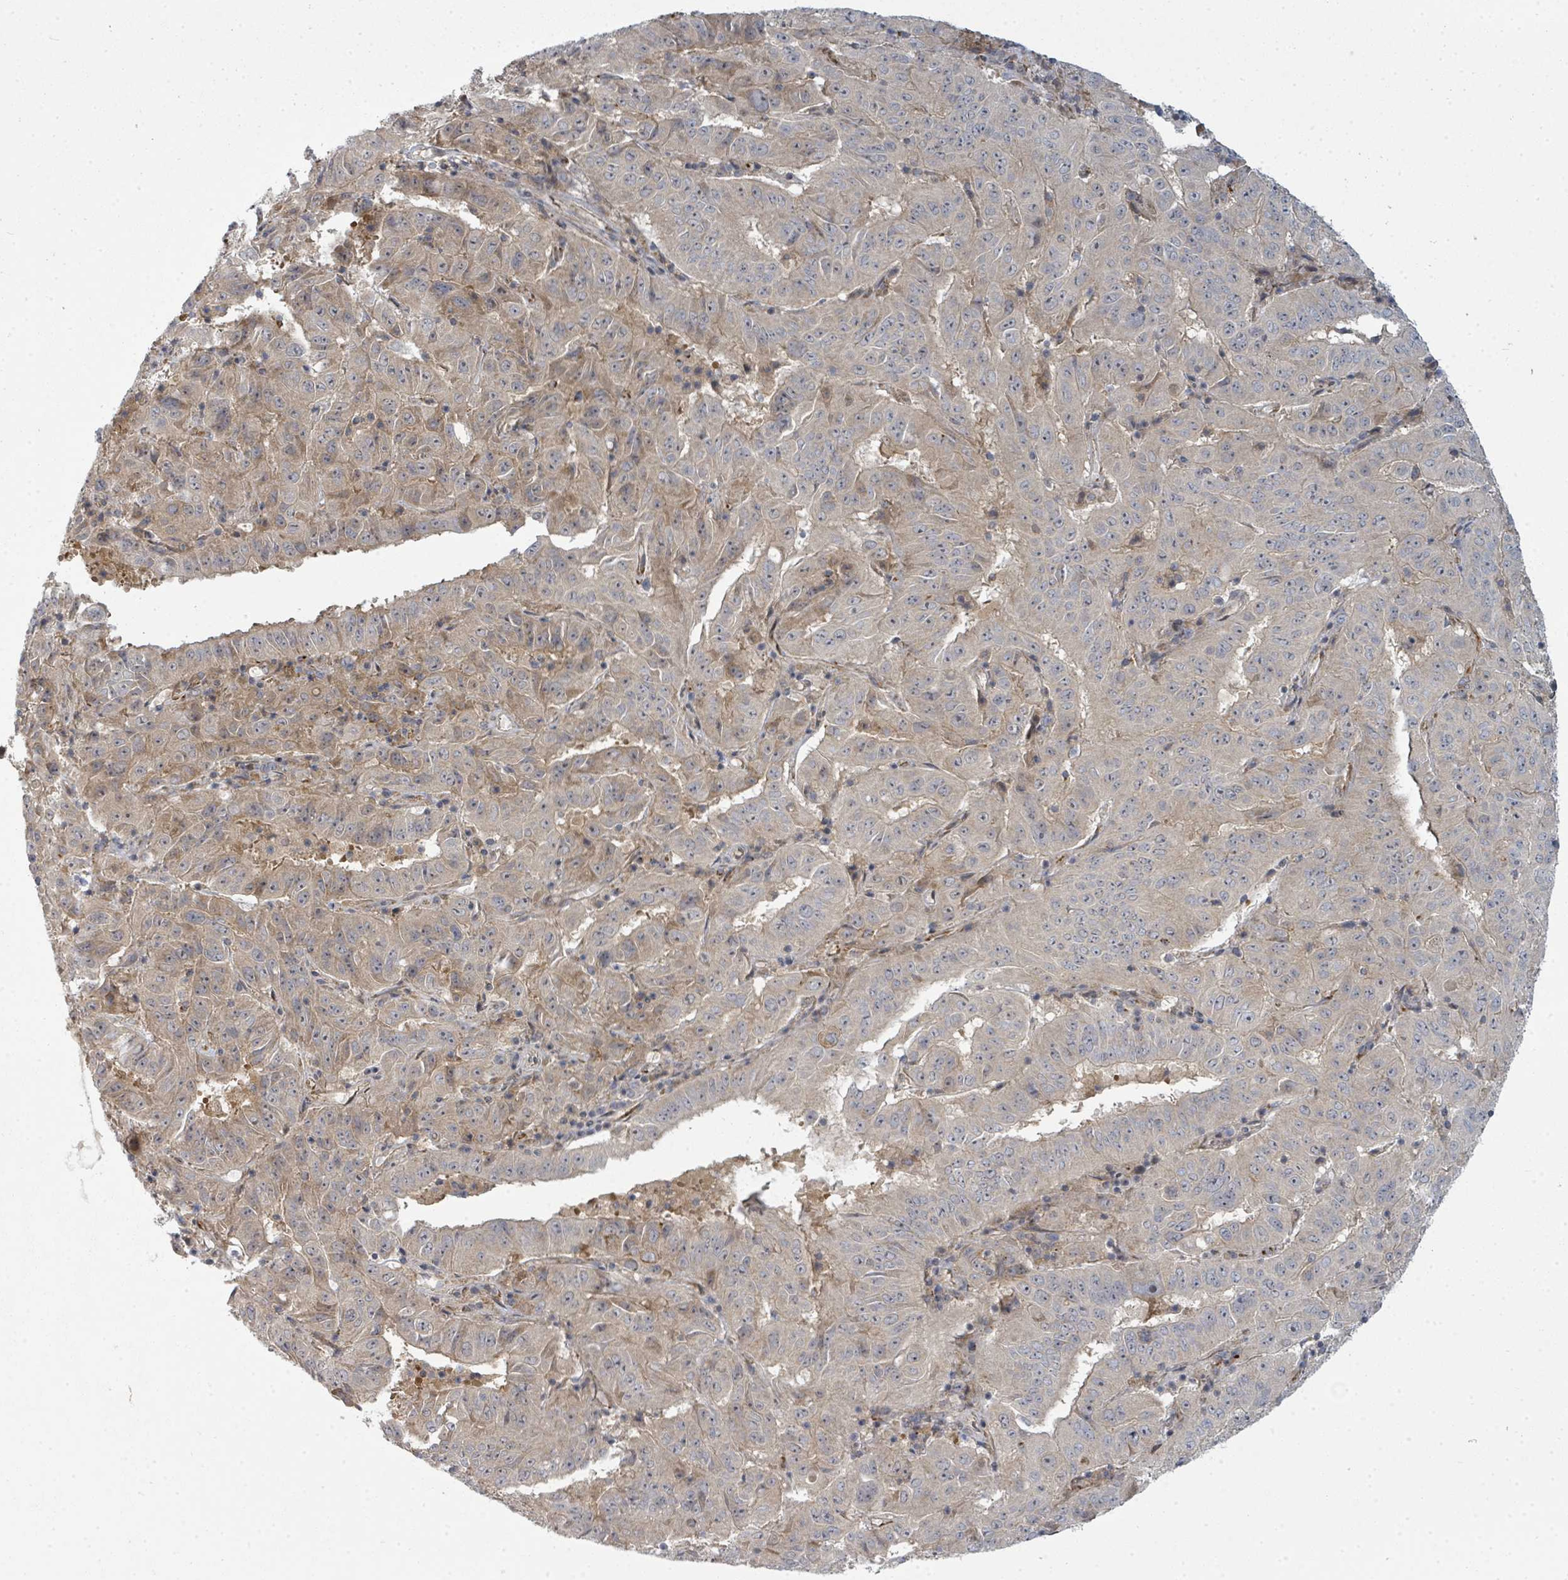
{"staining": {"intensity": "weak", "quantity": "<25%", "location": "cytoplasmic/membranous"}, "tissue": "pancreatic cancer", "cell_type": "Tumor cells", "image_type": "cancer", "snomed": [{"axis": "morphology", "description": "Adenocarcinoma, NOS"}, {"axis": "topography", "description": "Pancreas"}], "caption": "Immunohistochemistry (IHC) of human pancreatic cancer exhibits no expression in tumor cells.", "gene": "PSMG2", "patient": {"sex": "male", "age": 63}}